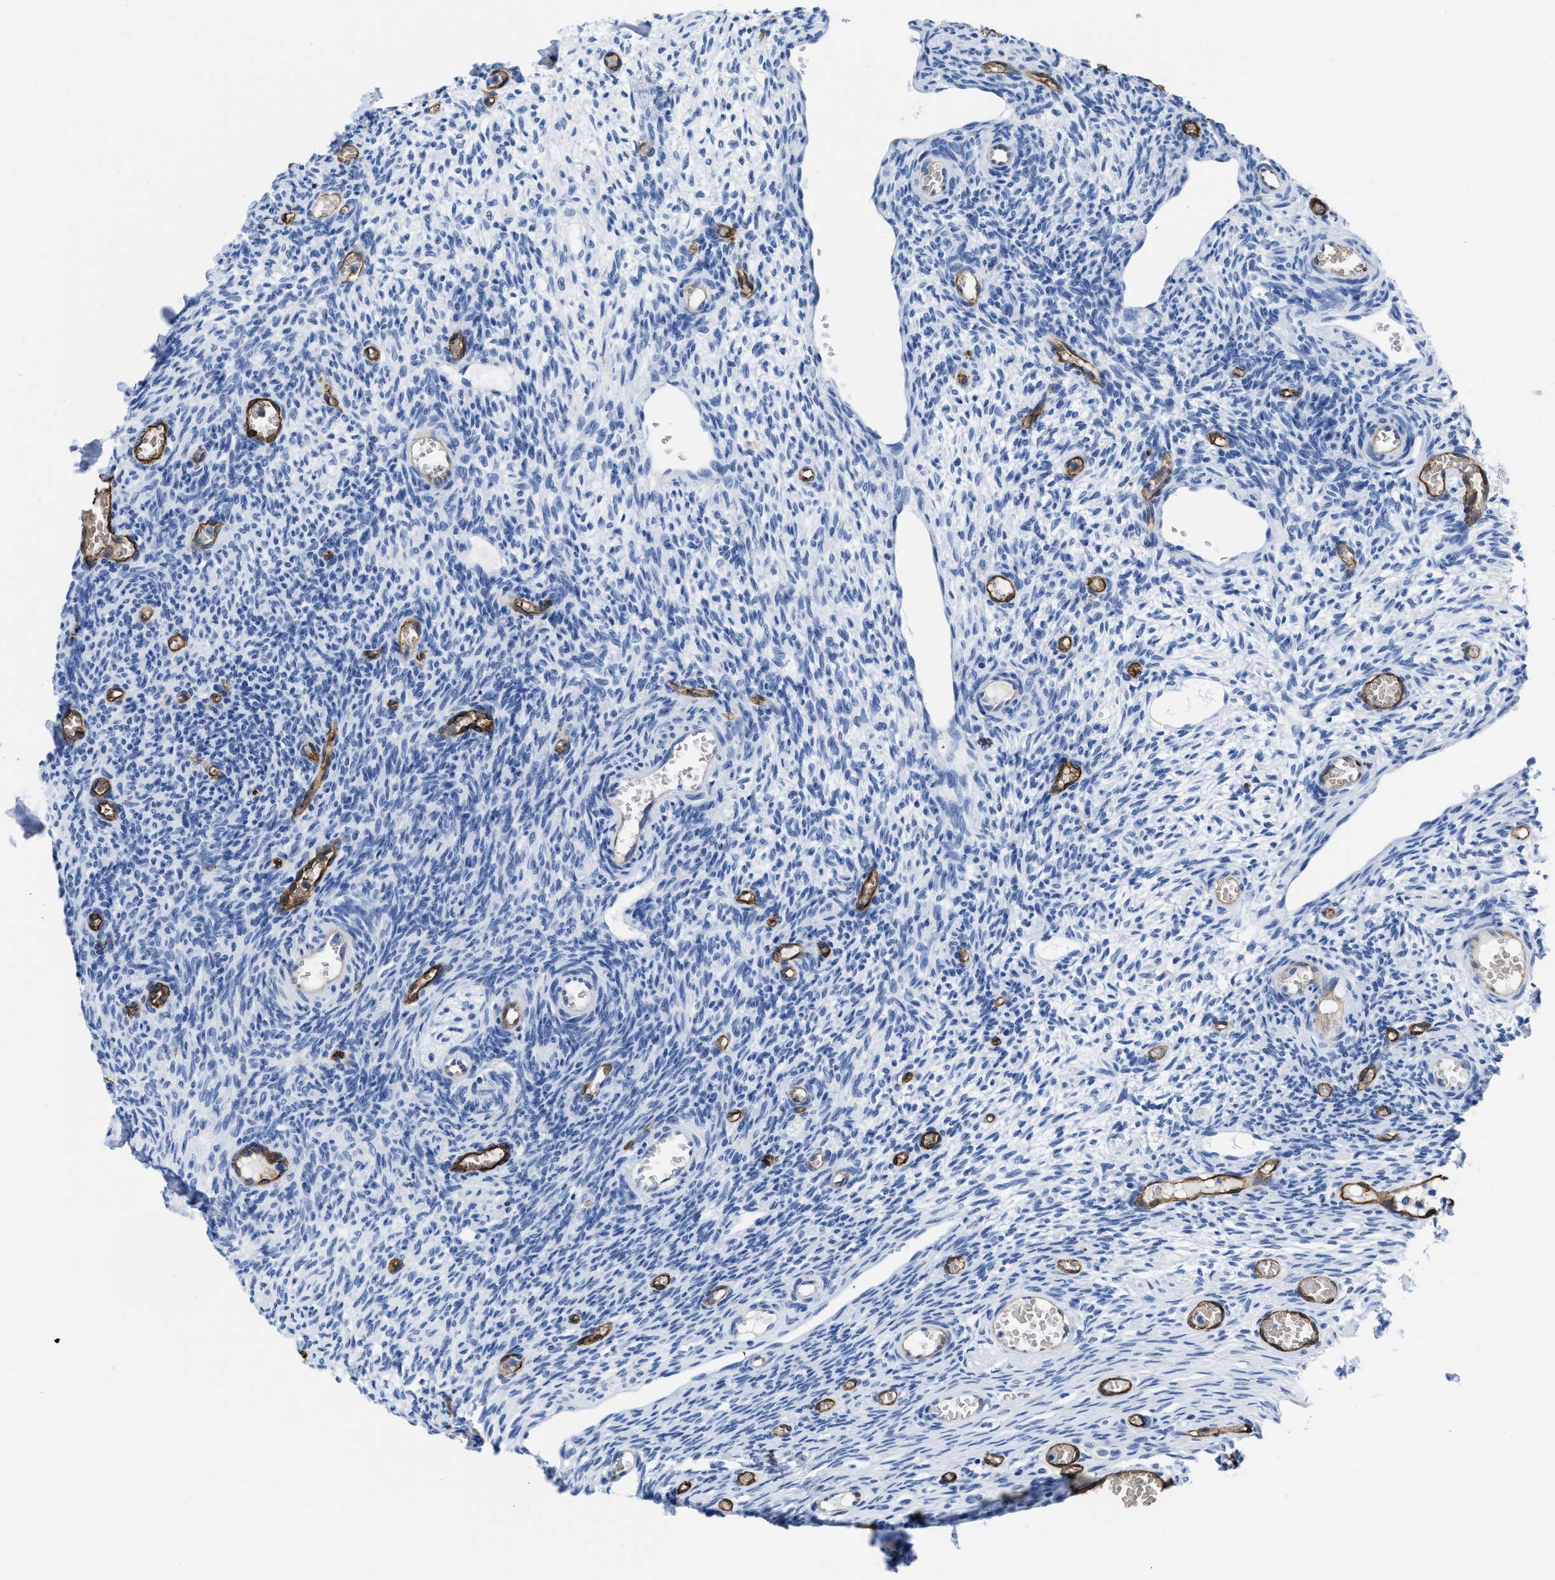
{"staining": {"intensity": "negative", "quantity": "none", "location": "none"}, "tissue": "ovary", "cell_type": "Ovarian stroma cells", "image_type": "normal", "snomed": [{"axis": "morphology", "description": "Normal tissue, NOS"}, {"axis": "topography", "description": "Ovary"}], "caption": "Ovarian stroma cells show no significant staining in unremarkable ovary. (Stains: DAB (3,3'-diaminobenzidine) immunohistochemistry (IHC) with hematoxylin counter stain, Microscopy: brightfield microscopy at high magnification).", "gene": "AQP1", "patient": {"sex": "female", "age": 27}}